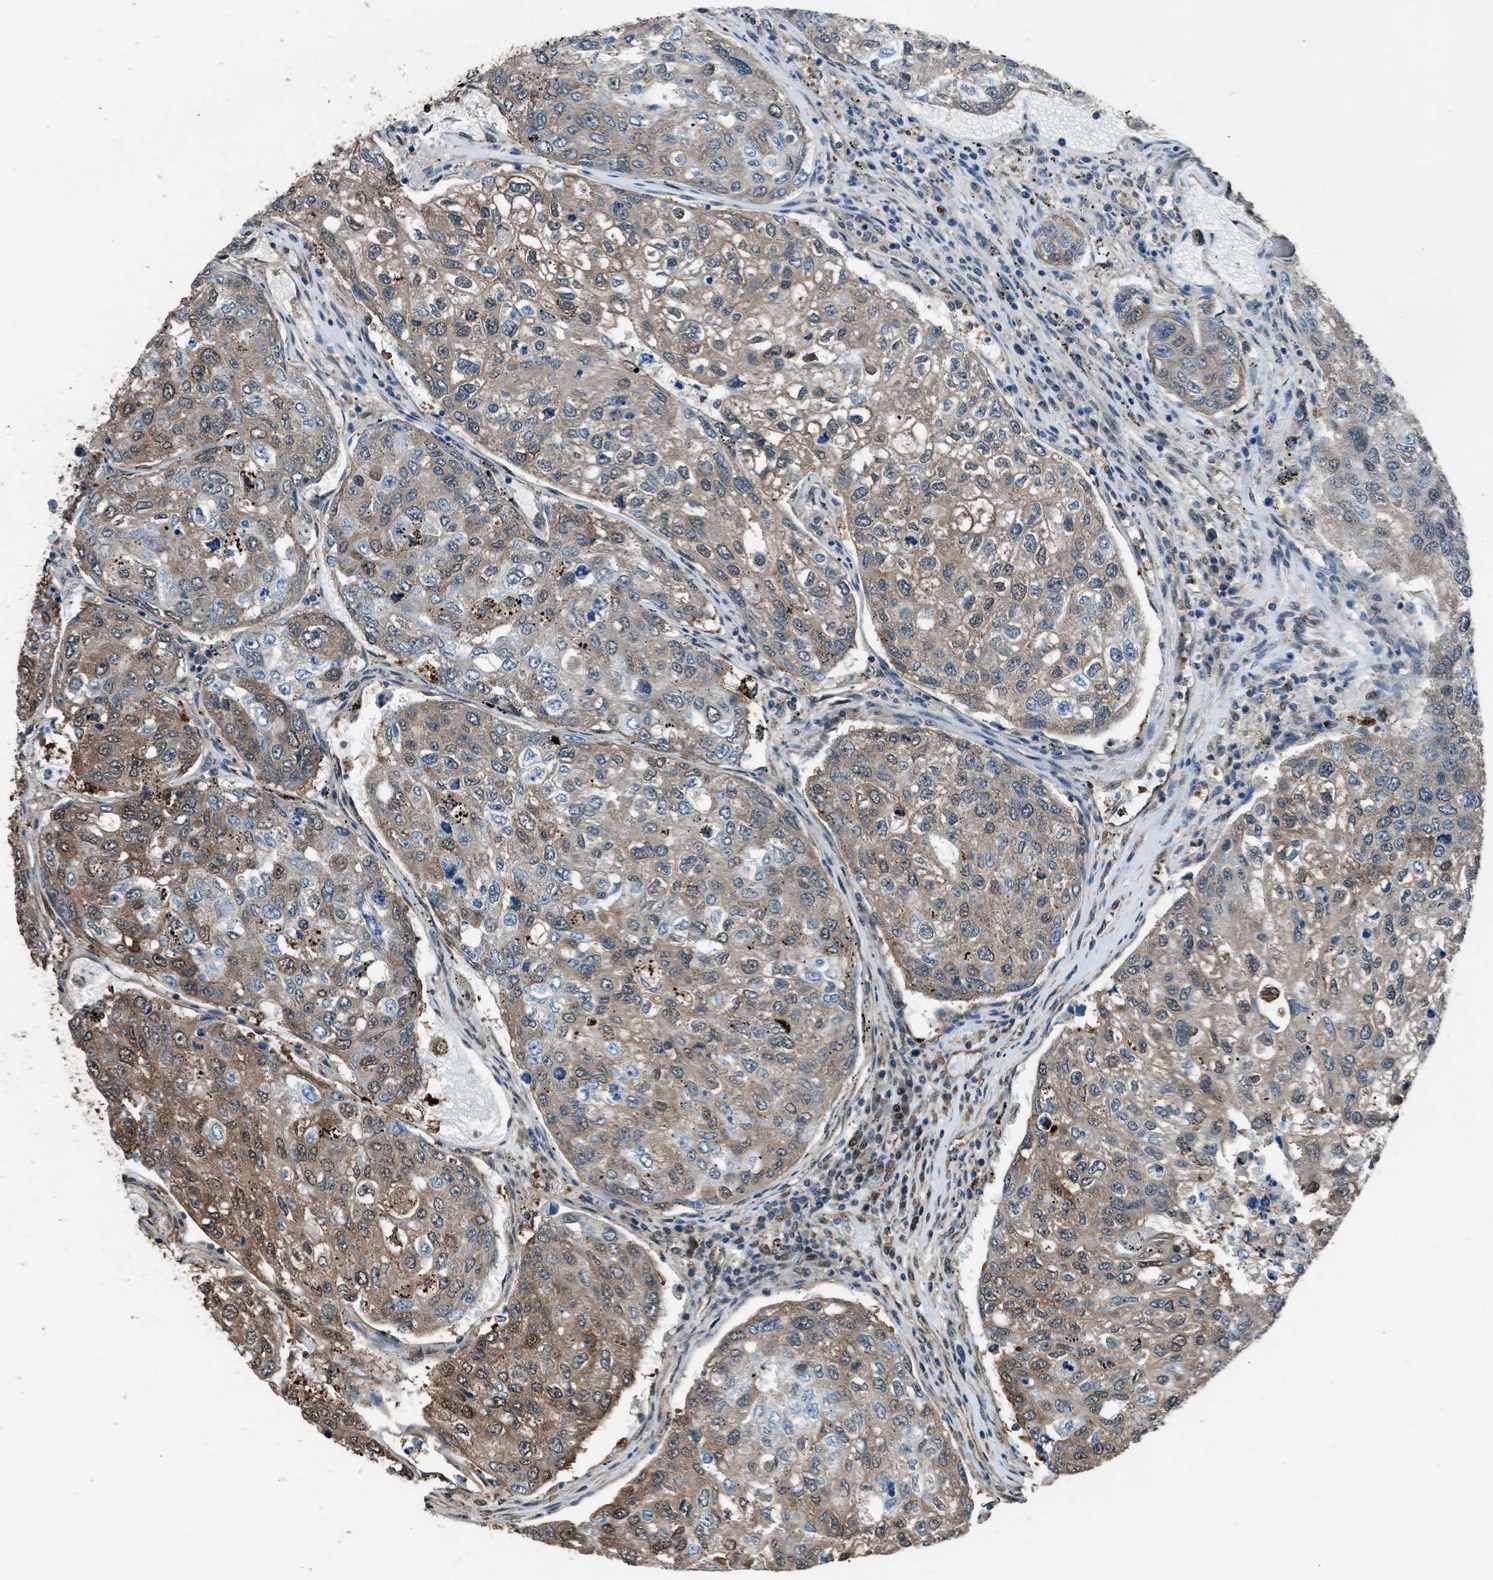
{"staining": {"intensity": "moderate", "quantity": ">75%", "location": "cytoplasmic/membranous,nuclear"}, "tissue": "urothelial cancer", "cell_type": "Tumor cells", "image_type": "cancer", "snomed": [{"axis": "morphology", "description": "Urothelial carcinoma, High grade"}, {"axis": "topography", "description": "Lymph node"}, {"axis": "topography", "description": "Urinary bladder"}], "caption": "A photomicrograph showing moderate cytoplasmic/membranous and nuclear expression in about >75% of tumor cells in urothelial carcinoma (high-grade), as visualized by brown immunohistochemical staining.", "gene": "YWHAG", "patient": {"sex": "male", "age": 51}}